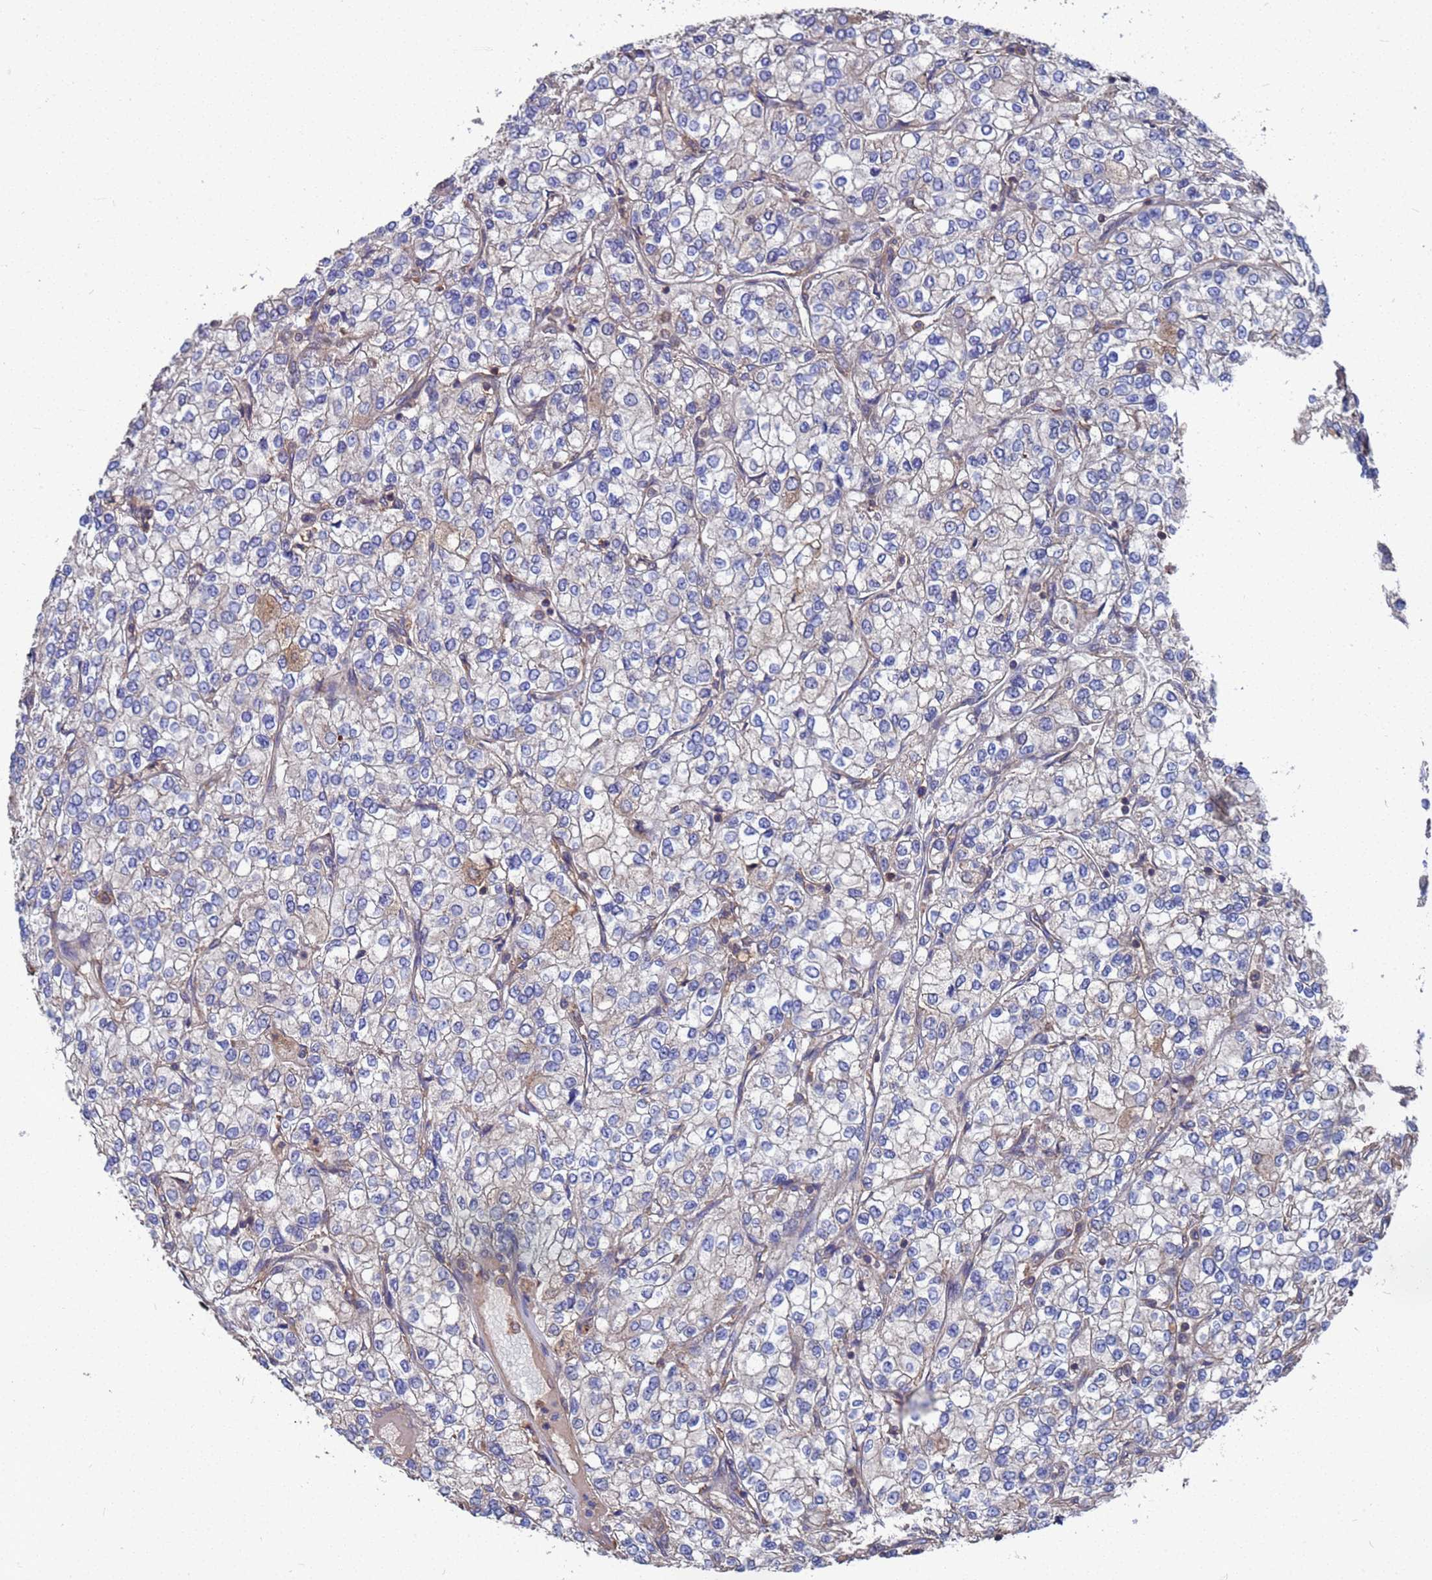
{"staining": {"intensity": "negative", "quantity": "none", "location": "none"}, "tissue": "renal cancer", "cell_type": "Tumor cells", "image_type": "cancer", "snomed": [{"axis": "morphology", "description": "Adenocarcinoma, NOS"}, {"axis": "topography", "description": "Kidney"}], "caption": "High power microscopy image of an IHC image of renal cancer, revealing no significant expression in tumor cells. (Brightfield microscopy of DAB immunohistochemistry at high magnification).", "gene": "PYCR1", "patient": {"sex": "male", "age": 80}}